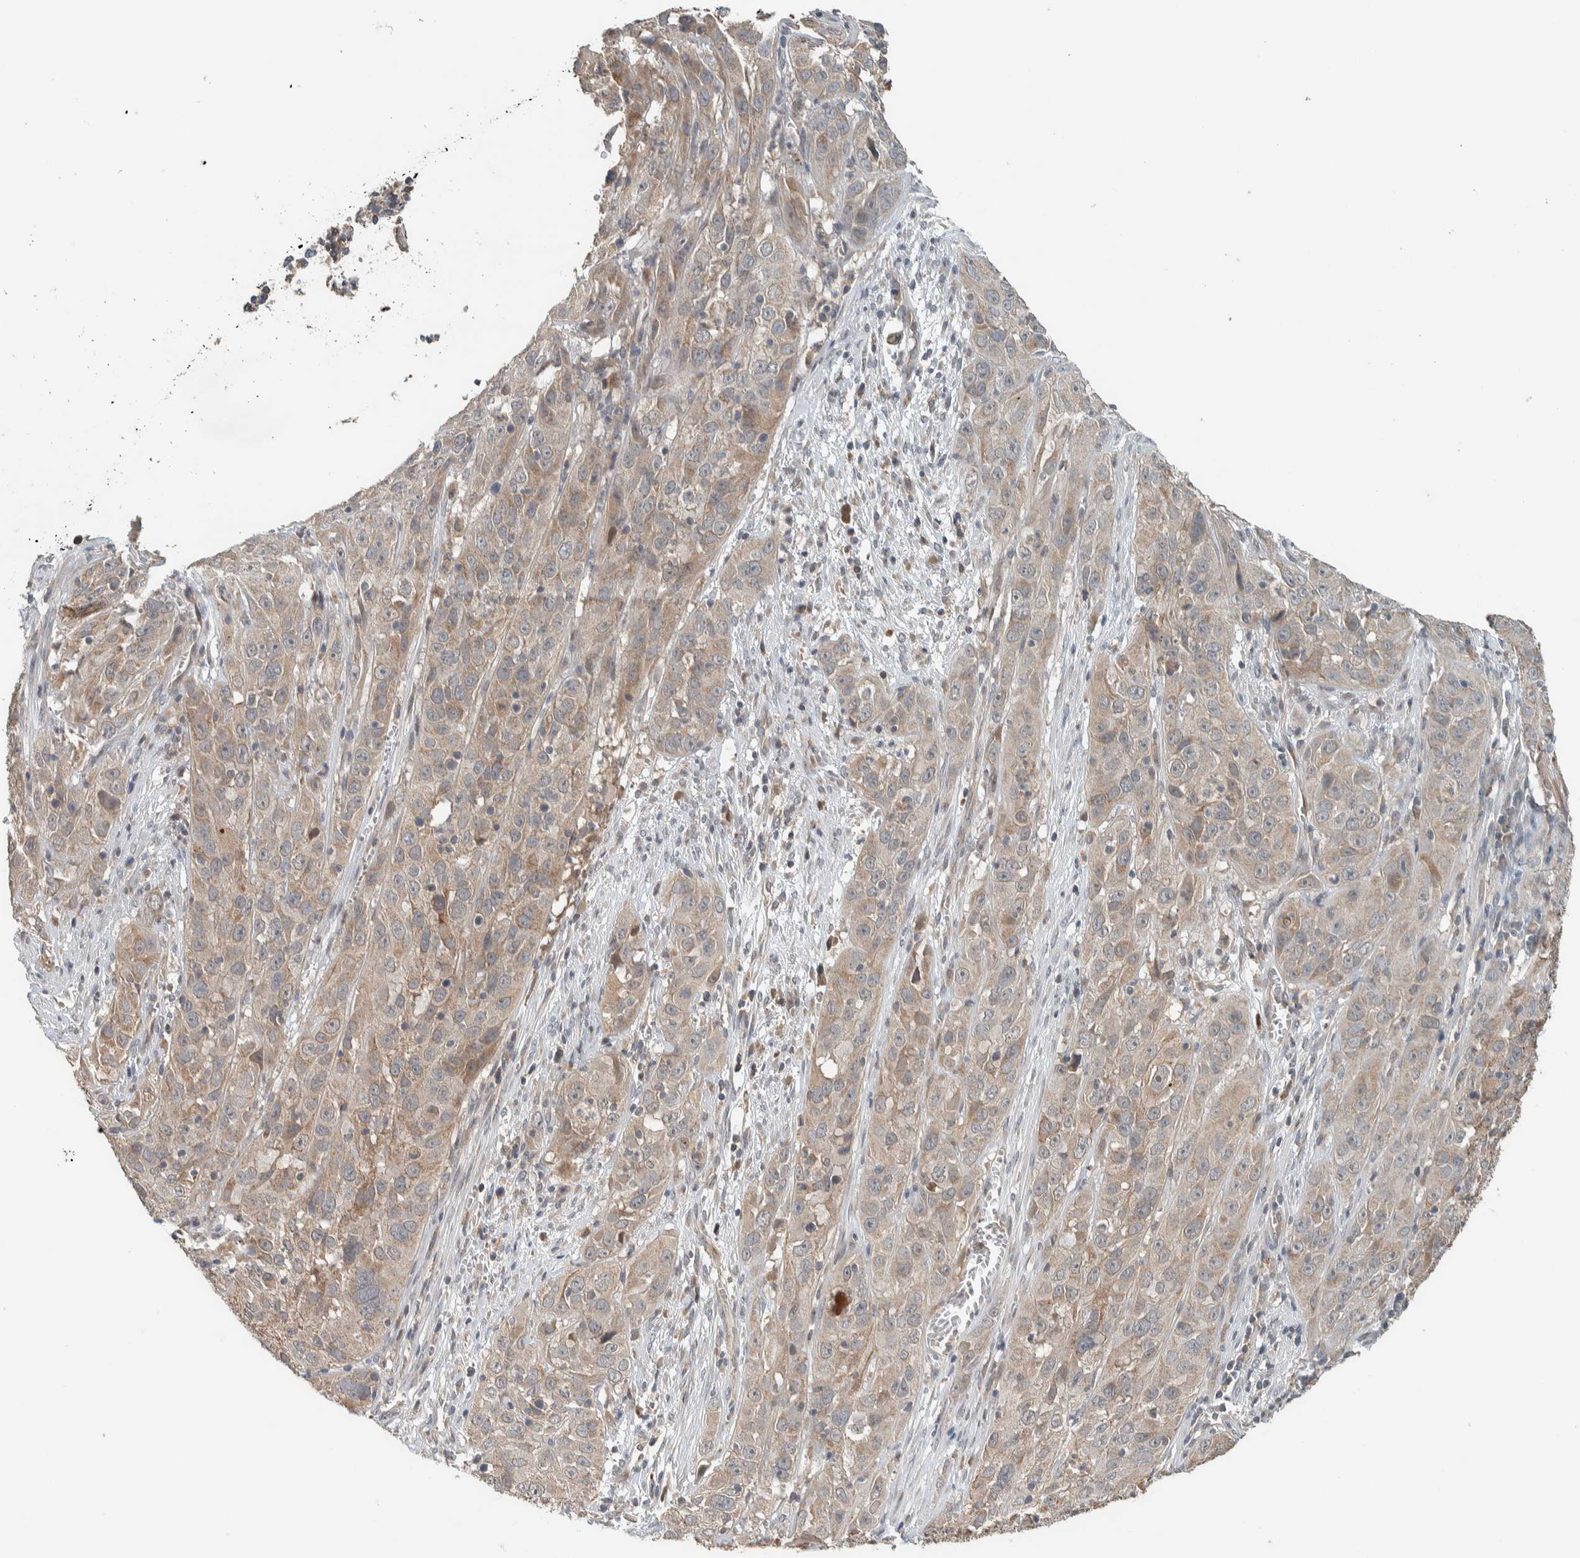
{"staining": {"intensity": "weak", "quantity": ">75%", "location": "cytoplasmic/membranous"}, "tissue": "cervical cancer", "cell_type": "Tumor cells", "image_type": "cancer", "snomed": [{"axis": "morphology", "description": "Squamous cell carcinoma, NOS"}, {"axis": "topography", "description": "Cervix"}], "caption": "Immunohistochemistry (IHC) staining of cervical cancer, which exhibits low levels of weak cytoplasmic/membranous positivity in about >75% of tumor cells indicating weak cytoplasmic/membranous protein expression. The staining was performed using DAB (3,3'-diaminobenzidine) (brown) for protein detection and nuclei were counterstained in hematoxylin (blue).", "gene": "NBR1", "patient": {"sex": "female", "age": 32}}